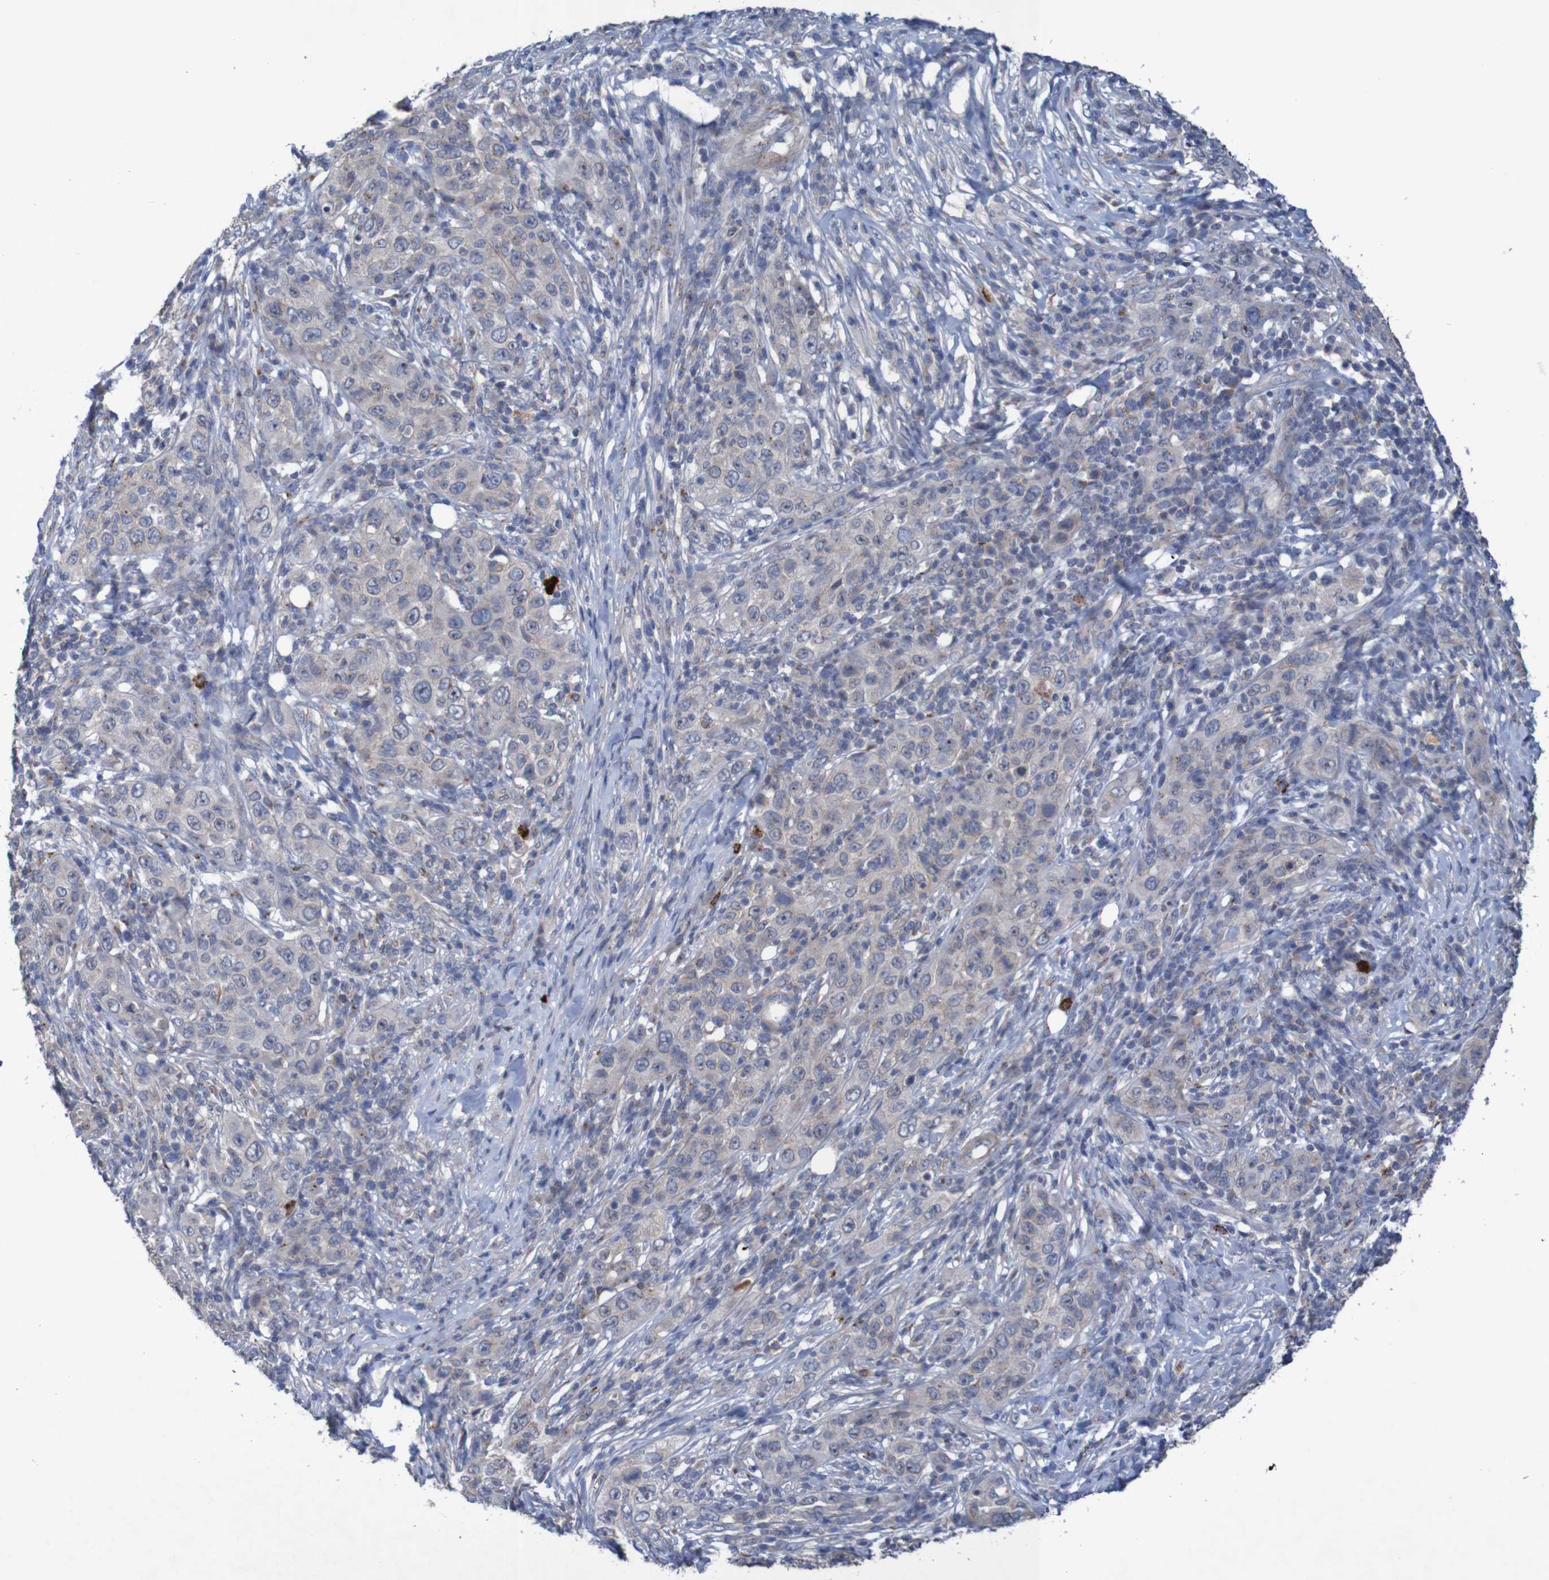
{"staining": {"intensity": "negative", "quantity": "none", "location": "none"}, "tissue": "skin cancer", "cell_type": "Tumor cells", "image_type": "cancer", "snomed": [{"axis": "morphology", "description": "Squamous cell carcinoma, NOS"}, {"axis": "topography", "description": "Skin"}], "caption": "This is a image of immunohistochemistry (IHC) staining of squamous cell carcinoma (skin), which shows no expression in tumor cells.", "gene": "ANGPT4", "patient": {"sex": "female", "age": 88}}